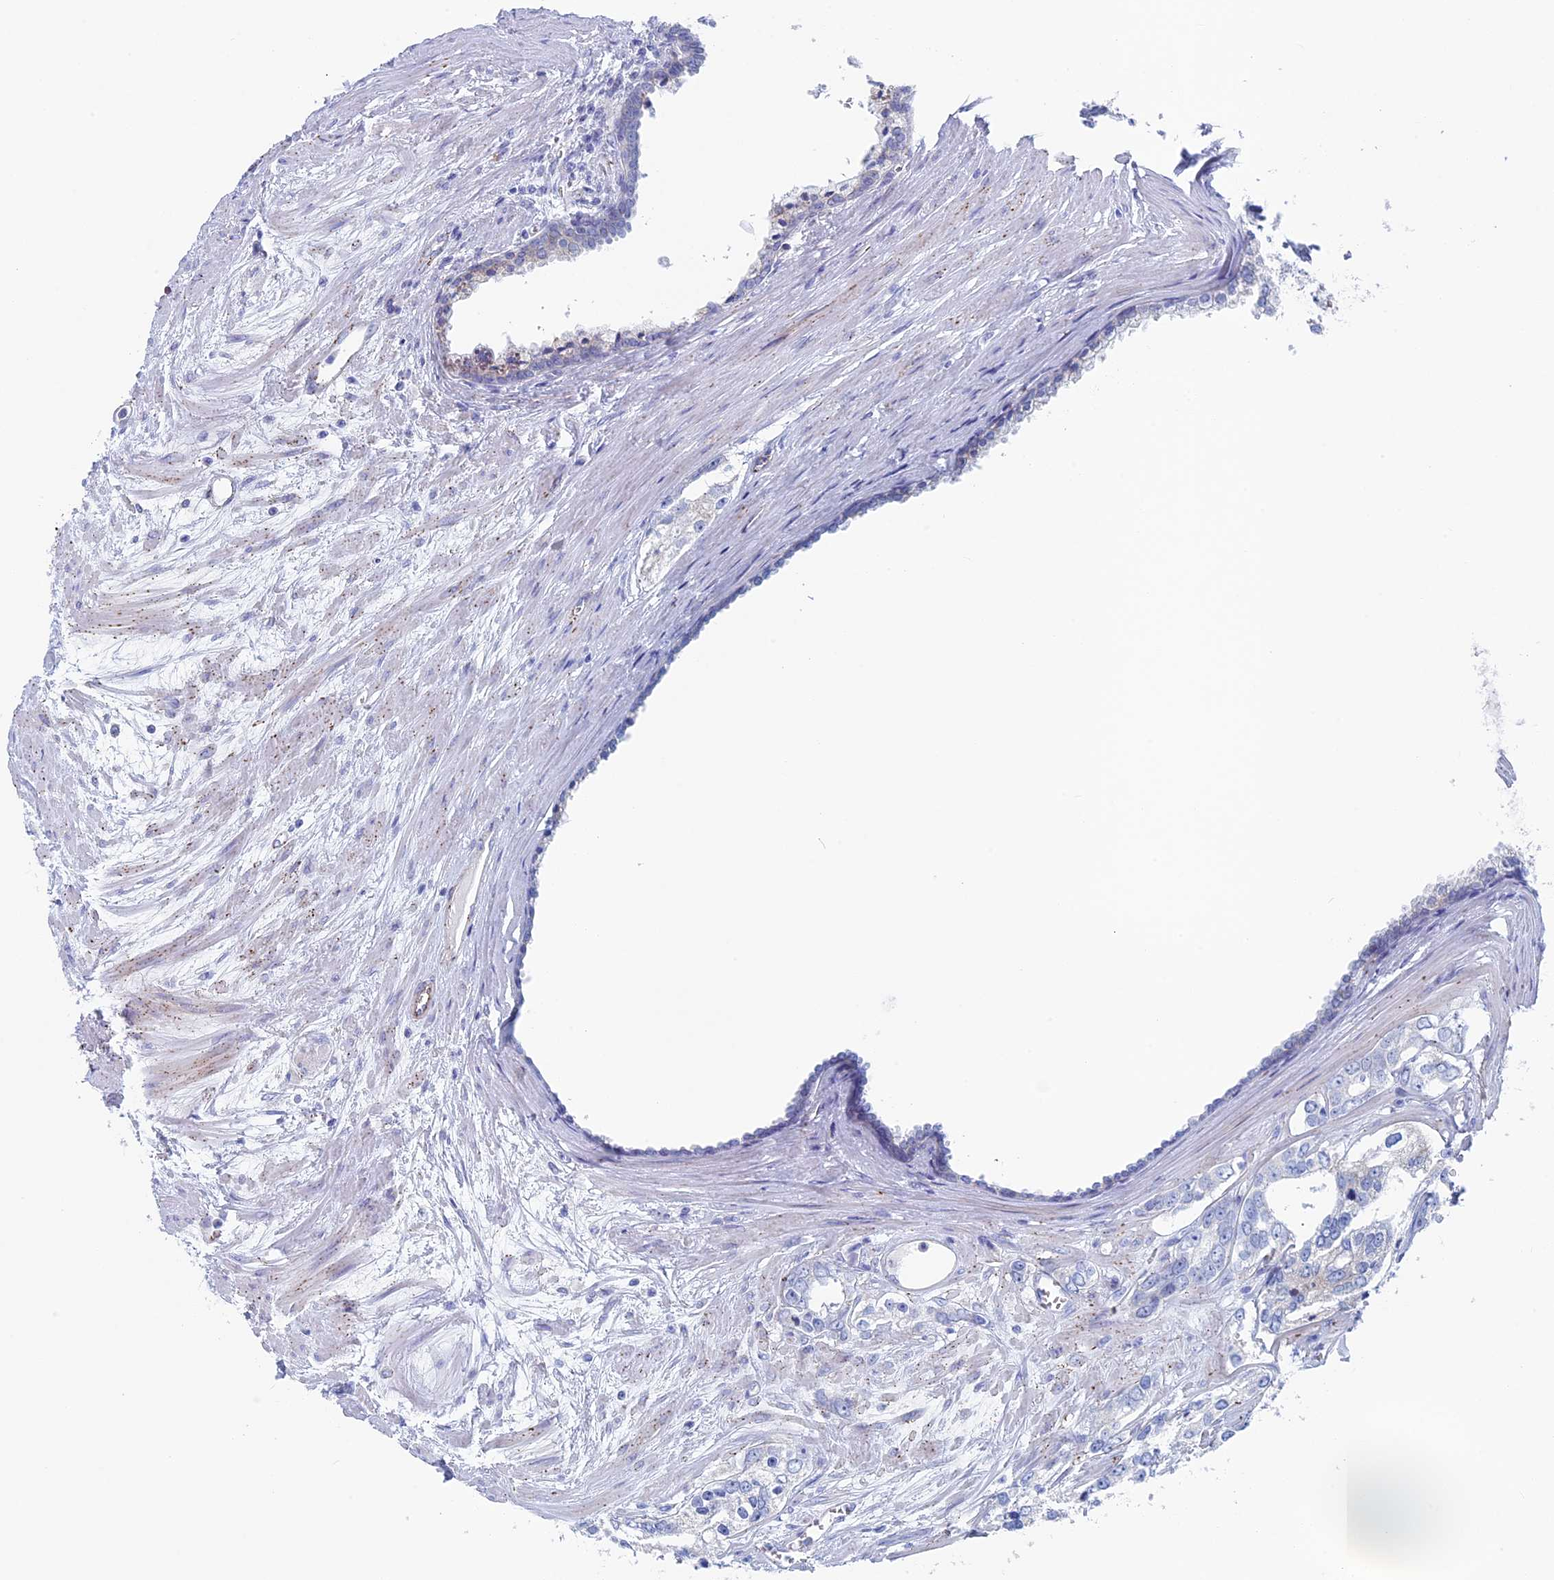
{"staining": {"intensity": "negative", "quantity": "none", "location": "none"}, "tissue": "prostate cancer", "cell_type": "Tumor cells", "image_type": "cancer", "snomed": [{"axis": "morphology", "description": "Adenocarcinoma, High grade"}, {"axis": "topography", "description": "Prostate"}], "caption": "Human prostate cancer stained for a protein using immunohistochemistry (IHC) exhibits no staining in tumor cells.", "gene": "MAGEB6", "patient": {"sex": "male", "age": 66}}